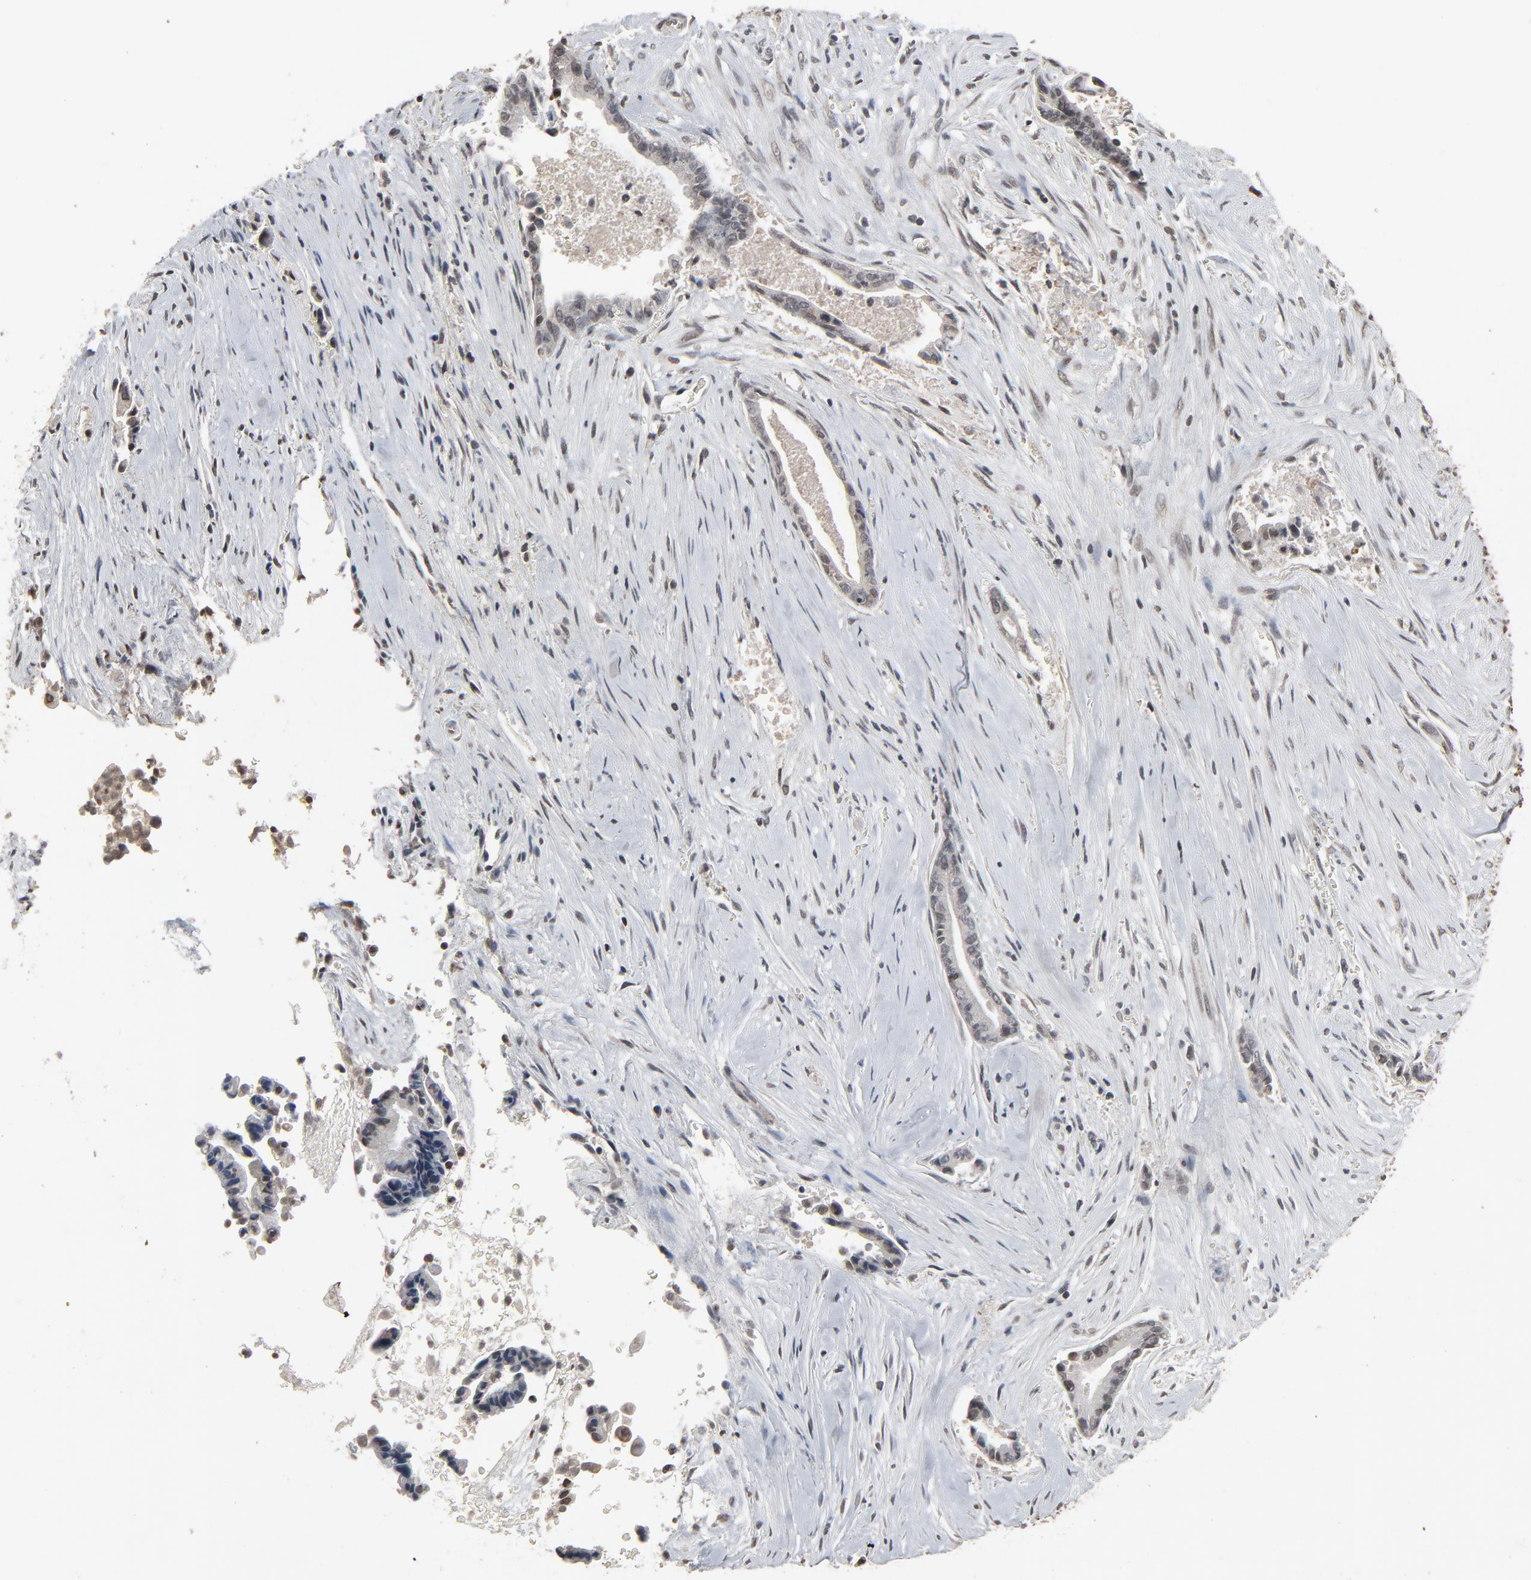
{"staining": {"intensity": "weak", "quantity": "<25%", "location": "cytoplasmic/membranous,nuclear"}, "tissue": "liver cancer", "cell_type": "Tumor cells", "image_type": "cancer", "snomed": [{"axis": "morphology", "description": "Cholangiocarcinoma"}, {"axis": "topography", "description": "Liver"}], "caption": "Cholangiocarcinoma (liver) was stained to show a protein in brown. There is no significant expression in tumor cells.", "gene": "POM121", "patient": {"sex": "female", "age": 55}}